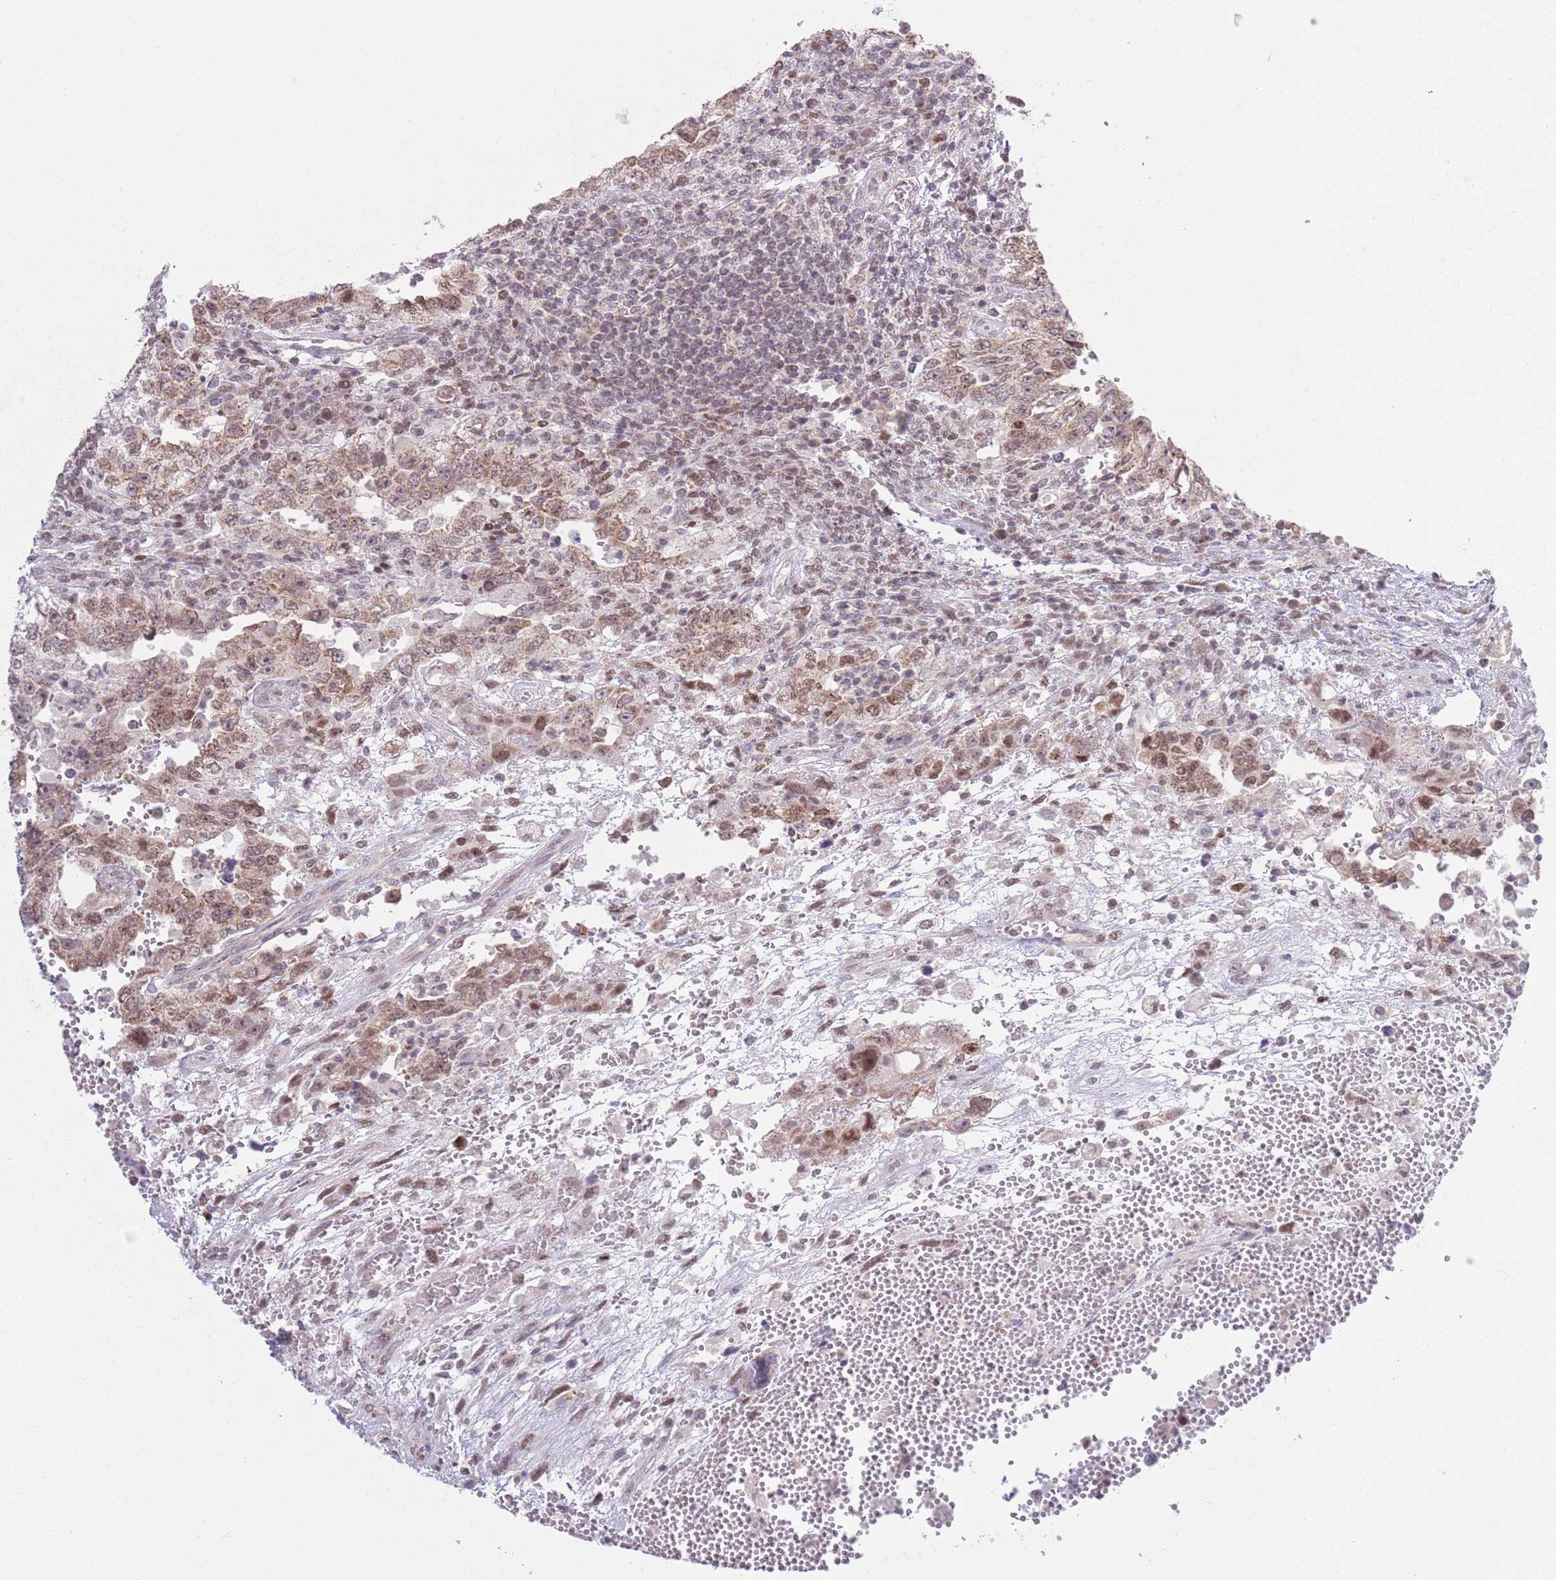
{"staining": {"intensity": "moderate", "quantity": ">75%", "location": "cytoplasmic/membranous,nuclear"}, "tissue": "testis cancer", "cell_type": "Tumor cells", "image_type": "cancer", "snomed": [{"axis": "morphology", "description": "Carcinoma, Embryonal, NOS"}, {"axis": "topography", "description": "Testis"}], "caption": "IHC (DAB (3,3'-diaminobenzidine)) staining of embryonal carcinoma (testis) demonstrates moderate cytoplasmic/membranous and nuclear protein expression in approximately >75% of tumor cells.", "gene": "MRPL34", "patient": {"sex": "male", "age": 26}}